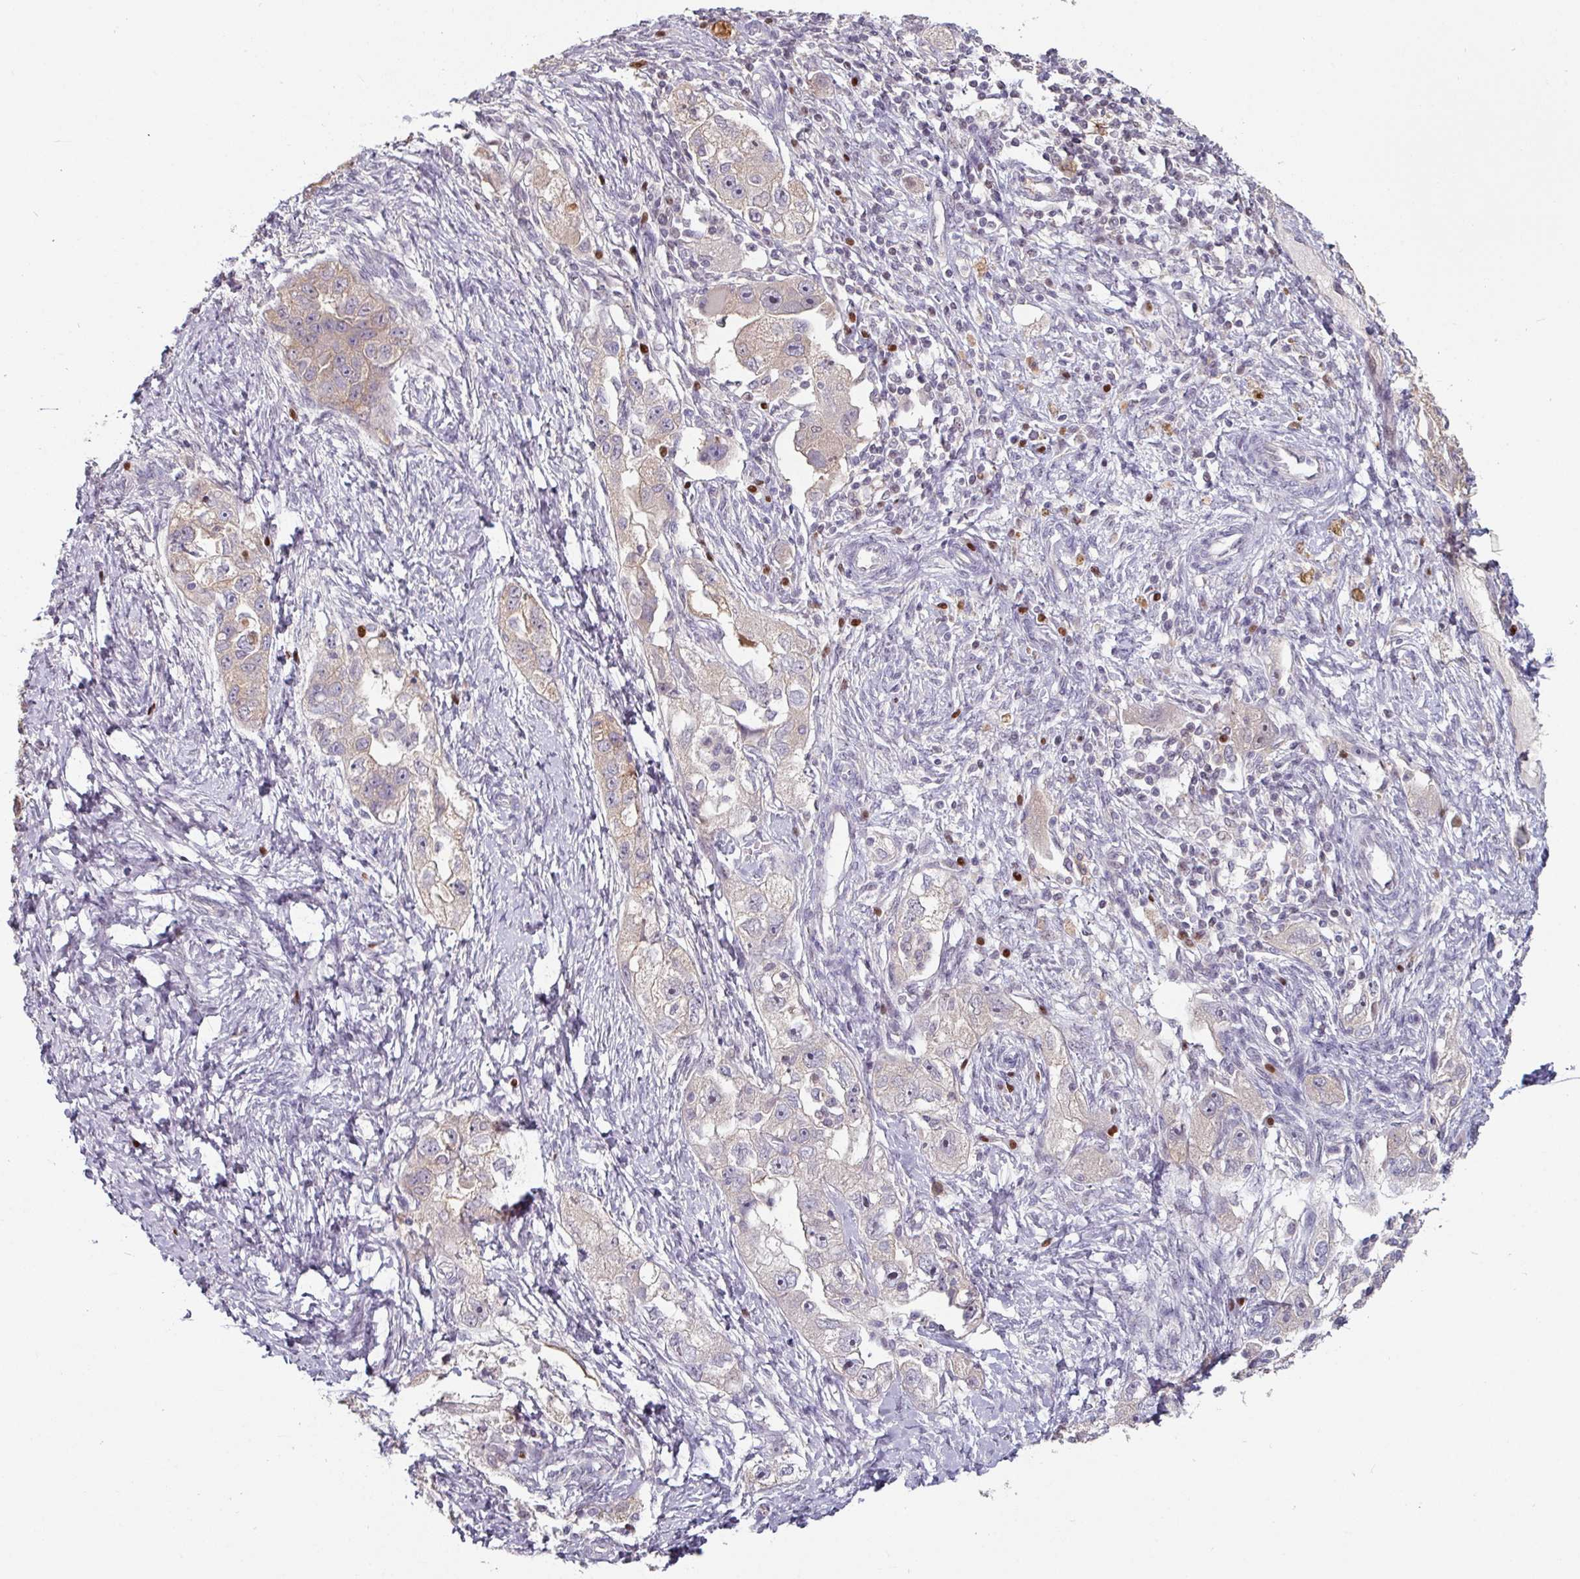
{"staining": {"intensity": "weak", "quantity": "<25%", "location": "cytoplasmic/membranous"}, "tissue": "ovarian cancer", "cell_type": "Tumor cells", "image_type": "cancer", "snomed": [{"axis": "morphology", "description": "Carcinoma, NOS"}, {"axis": "morphology", "description": "Cystadenocarcinoma, serous, NOS"}, {"axis": "topography", "description": "Ovary"}], "caption": "Image shows no significant protein expression in tumor cells of ovarian cancer (carcinoma).", "gene": "ZBTB6", "patient": {"sex": "female", "age": 69}}